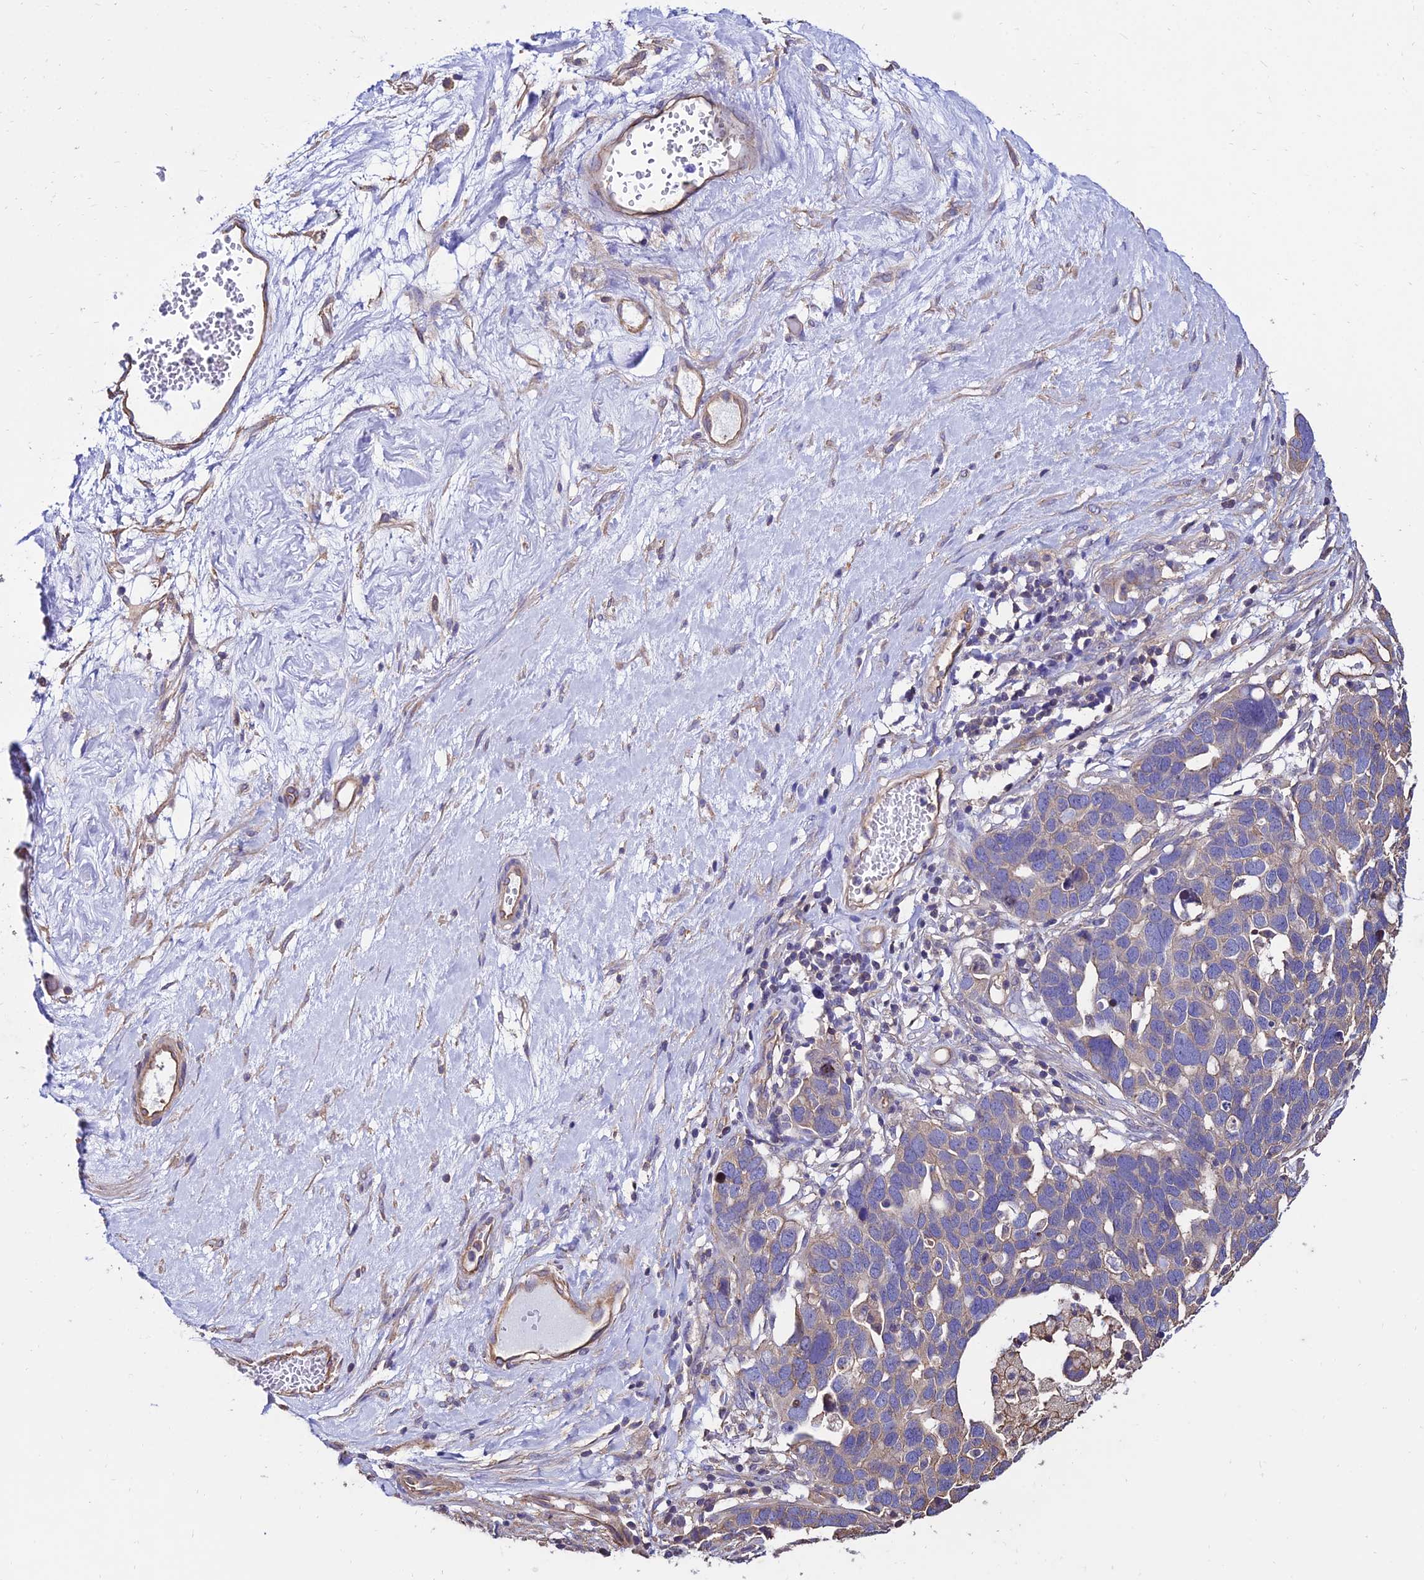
{"staining": {"intensity": "weak", "quantity": "<25%", "location": "cytoplasmic/membranous"}, "tissue": "ovarian cancer", "cell_type": "Tumor cells", "image_type": "cancer", "snomed": [{"axis": "morphology", "description": "Cystadenocarcinoma, serous, NOS"}, {"axis": "topography", "description": "Ovary"}], "caption": "Micrograph shows no protein positivity in tumor cells of ovarian cancer tissue. (Stains: DAB immunohistochemistry (IHC) with hematoxylin counter stain, Microscopy: brightfield microscopy at high magnification).", "gene": "CALM2", "patient": {"sex": "female", "age": 54}}